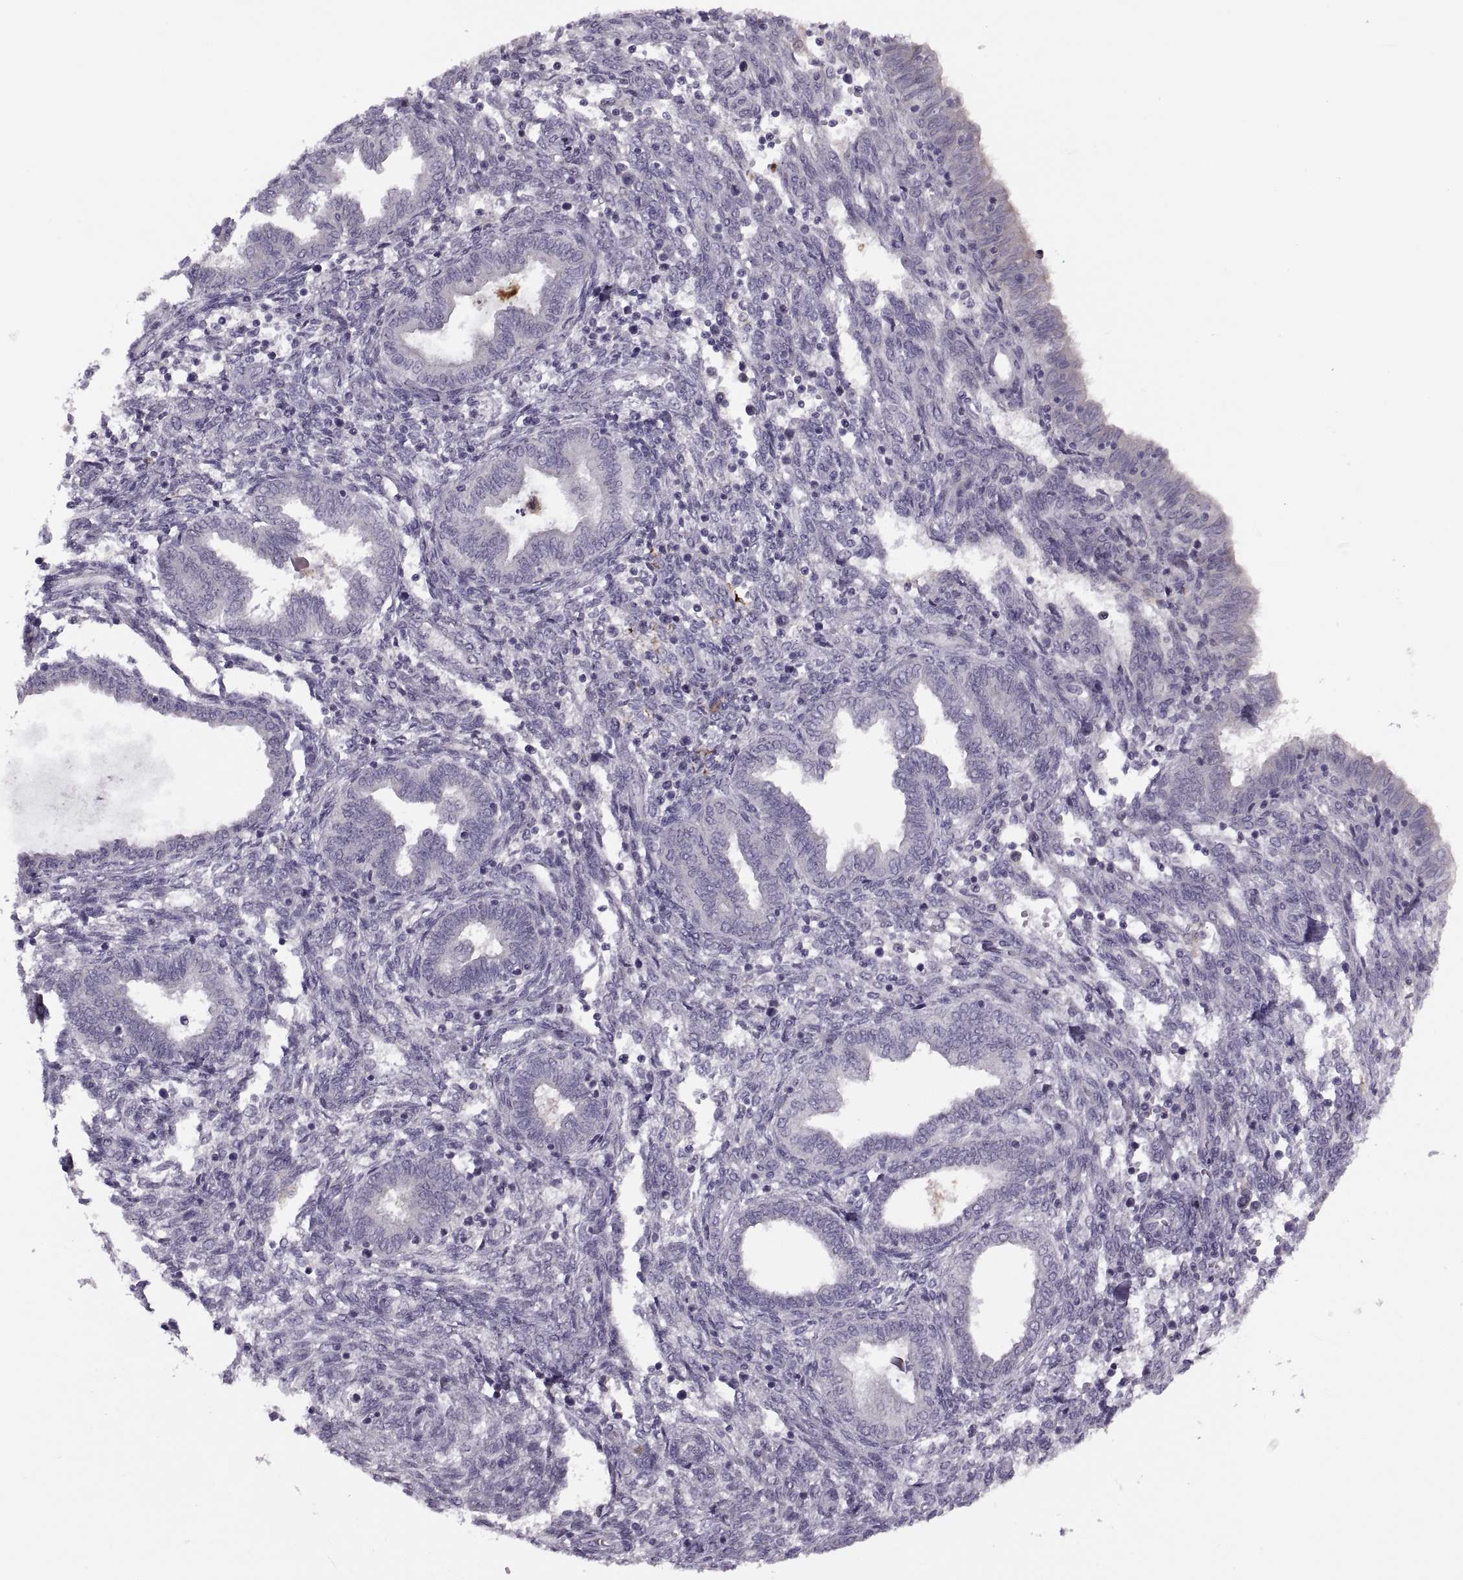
{"staining": {"intensity": "negative", "quantity": "none", "location": "none"}, "tissue": "endometrium", "cell_type": "Cells in endometrial stroma", "image_type": "normal", "snomed": [{"axis": "morphology", "description": "Normal tissue, NOS"}, {"axis": "topography", "description": "Endometrium"}], "caption": "The photomicrograph reveals no significant positivity in cells in endometrial stroma of endometrium. The staining is performed using DAB brown chromogen with nuclei counter-stained in using hematoxylin.", "gene": "H2AP", "patient": {"sex": "female", "age": 42}}